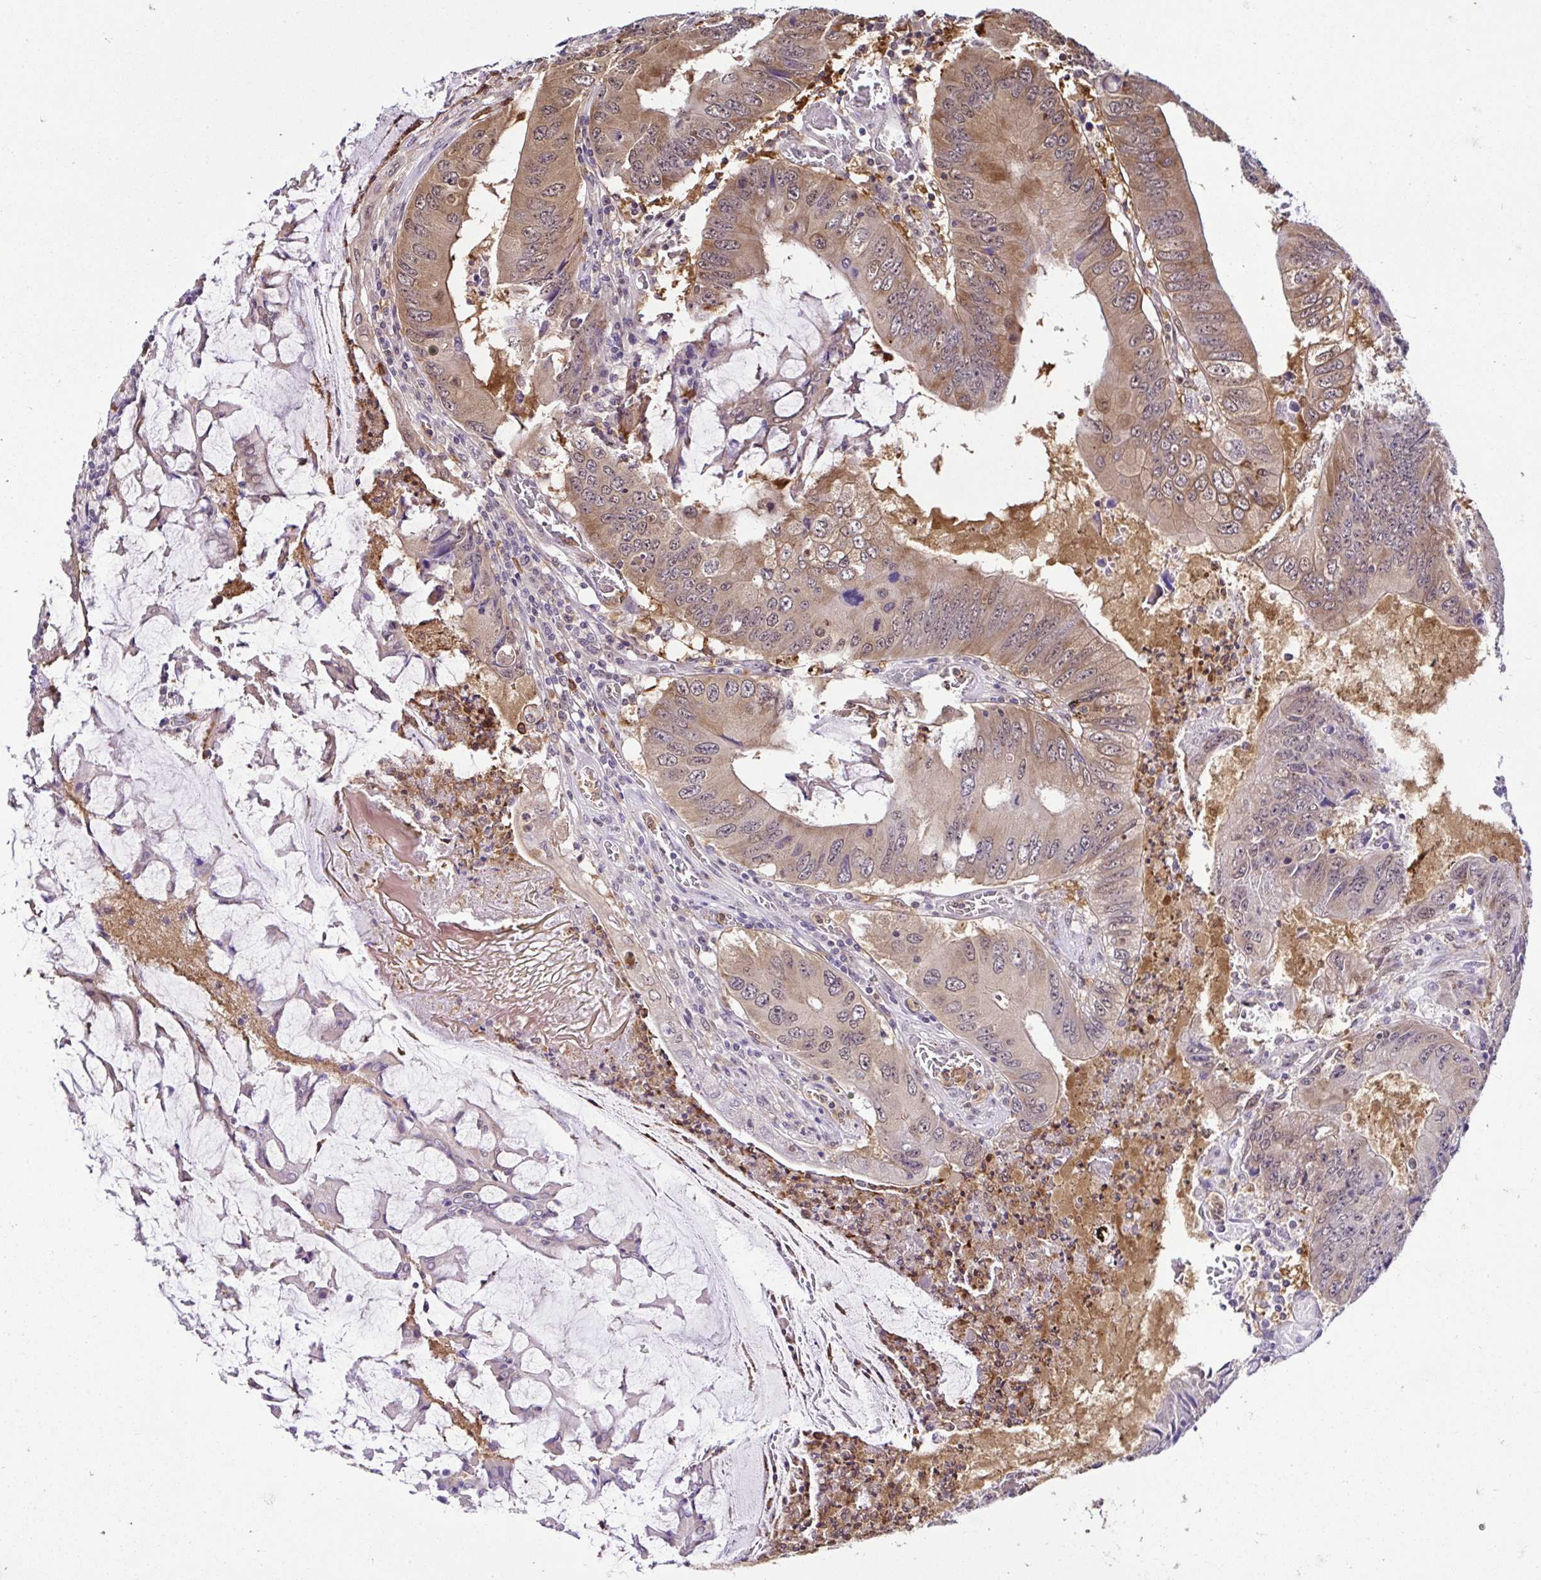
{"staining": {"intensity": "weak", "quantity": ">75%", "location": "cytoplasmic/membranous,nuclear"}, "tissue": "colorectal cancer", "cell_type": "Tumor cells", "image_type": "cancer", "snomed": [{"axis": "morphology", "description": "Adenocarcinoma, NOS"}, {"axis": "topography", "description": "Colon"}], "caption": "Immunohistochemistry (DAB) staining of human colorectal cancer (adenocarcinoma) reveals weak cytoplasmic/membranous and nuclear protein staining in approximately >75% of tumor cells. Using DAB (3,3'-diaminobenzidine) (brown) and hematoxylin (blue) stains, captured at high magnification using brightfield microscopy.", "gene": "PIN4", "patient": {"sex": "male", "age": 53}}